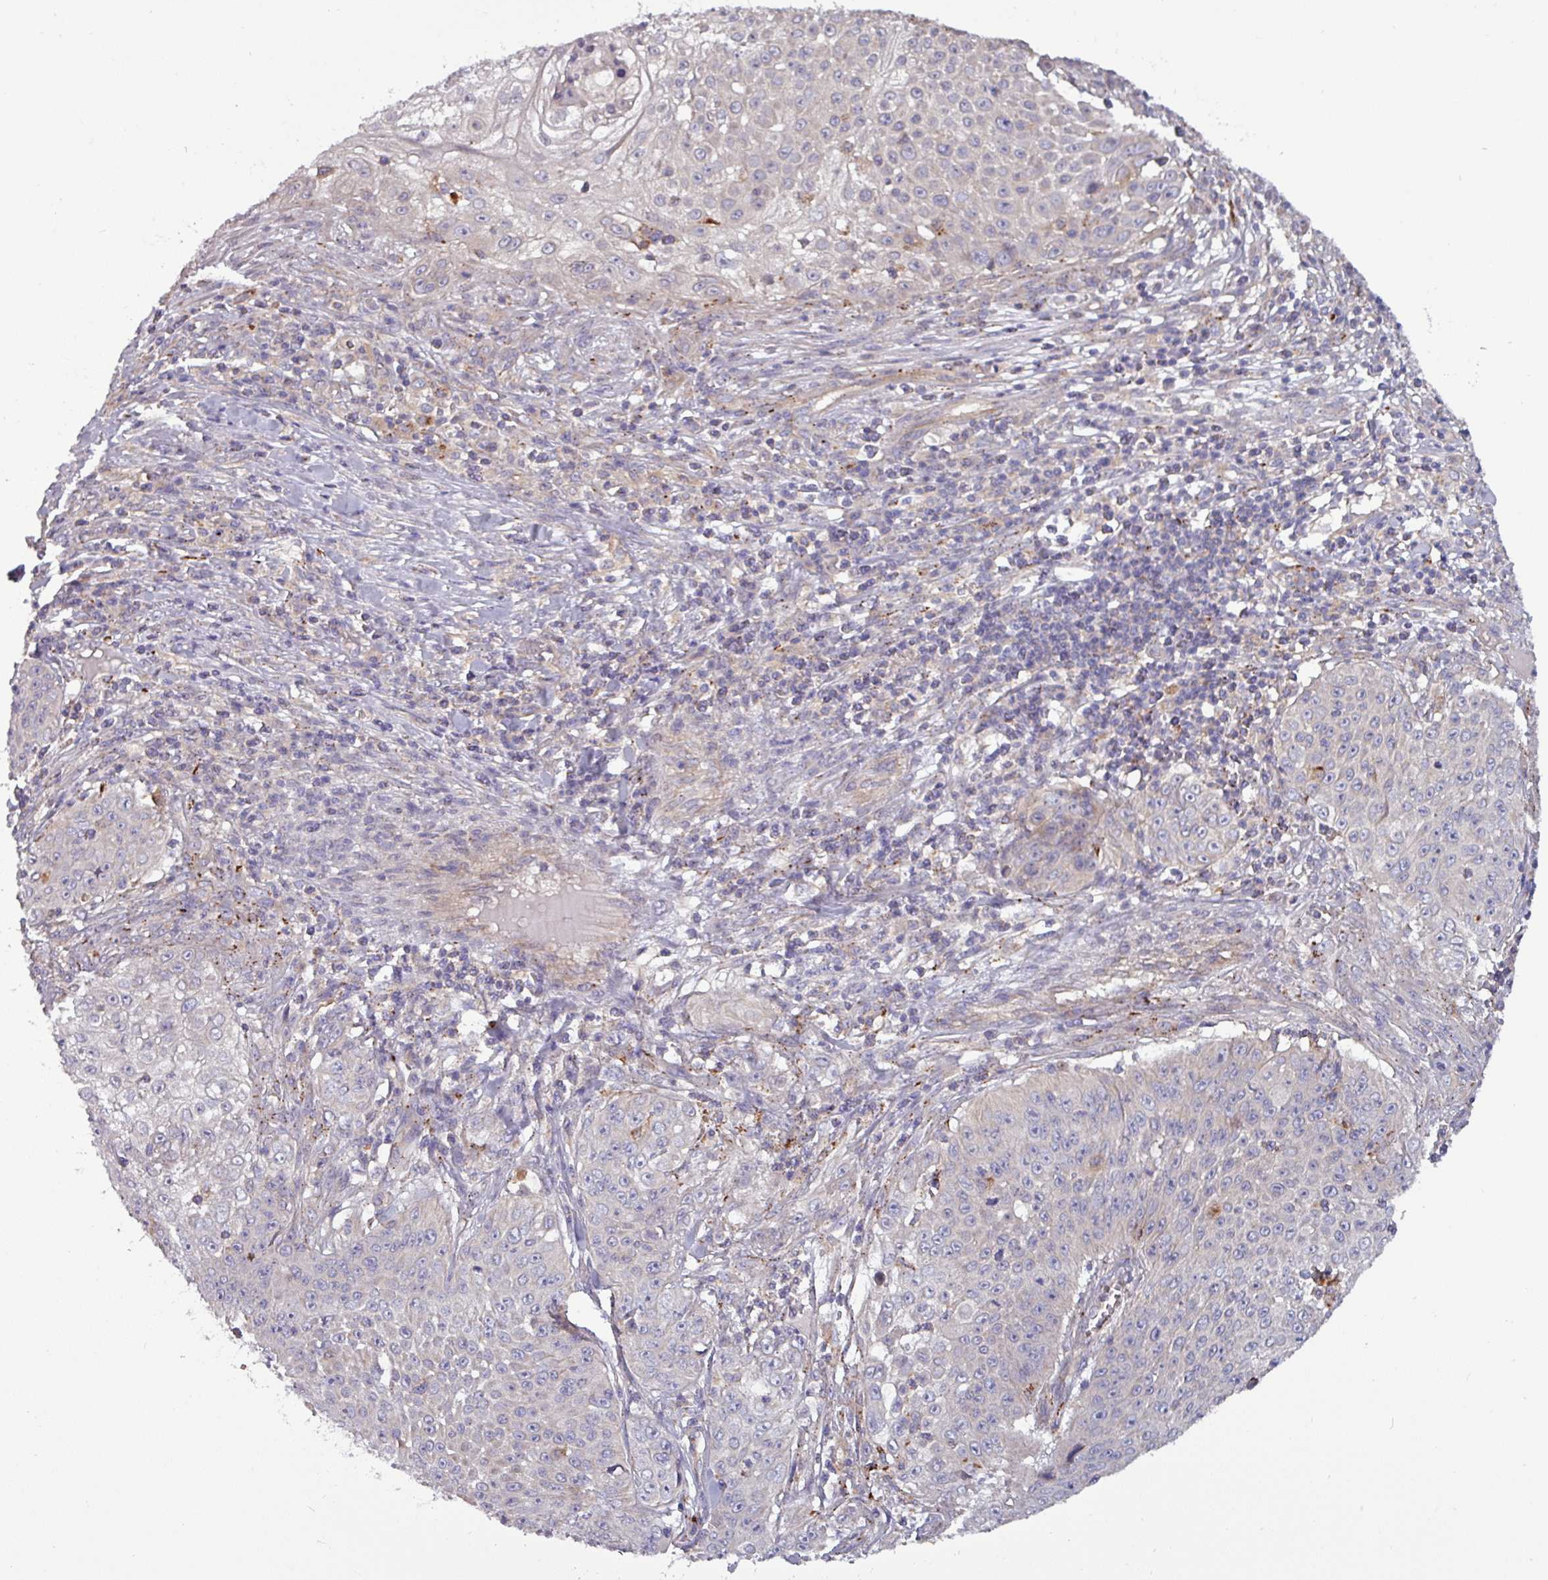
{"staining": {"intensity": "negative", "quantity": "none", "location": "none"}, "tissue": "skin cancer", "cell_type": "Tumor cells", "image_type": "cancer", "snomed": [{"axis": "morphology", "description": "Squamous cell carcinoma, NOS"}, {"axis": "topography", "description": "Skin"}], "caption": "Tumor cells show no significant expression in squamous cell carcinoma (skin). (IHC, brightfield microscopy, high magnification).", "gene": "PLIN2", "patient": {"sex": "male", "age": 24}}